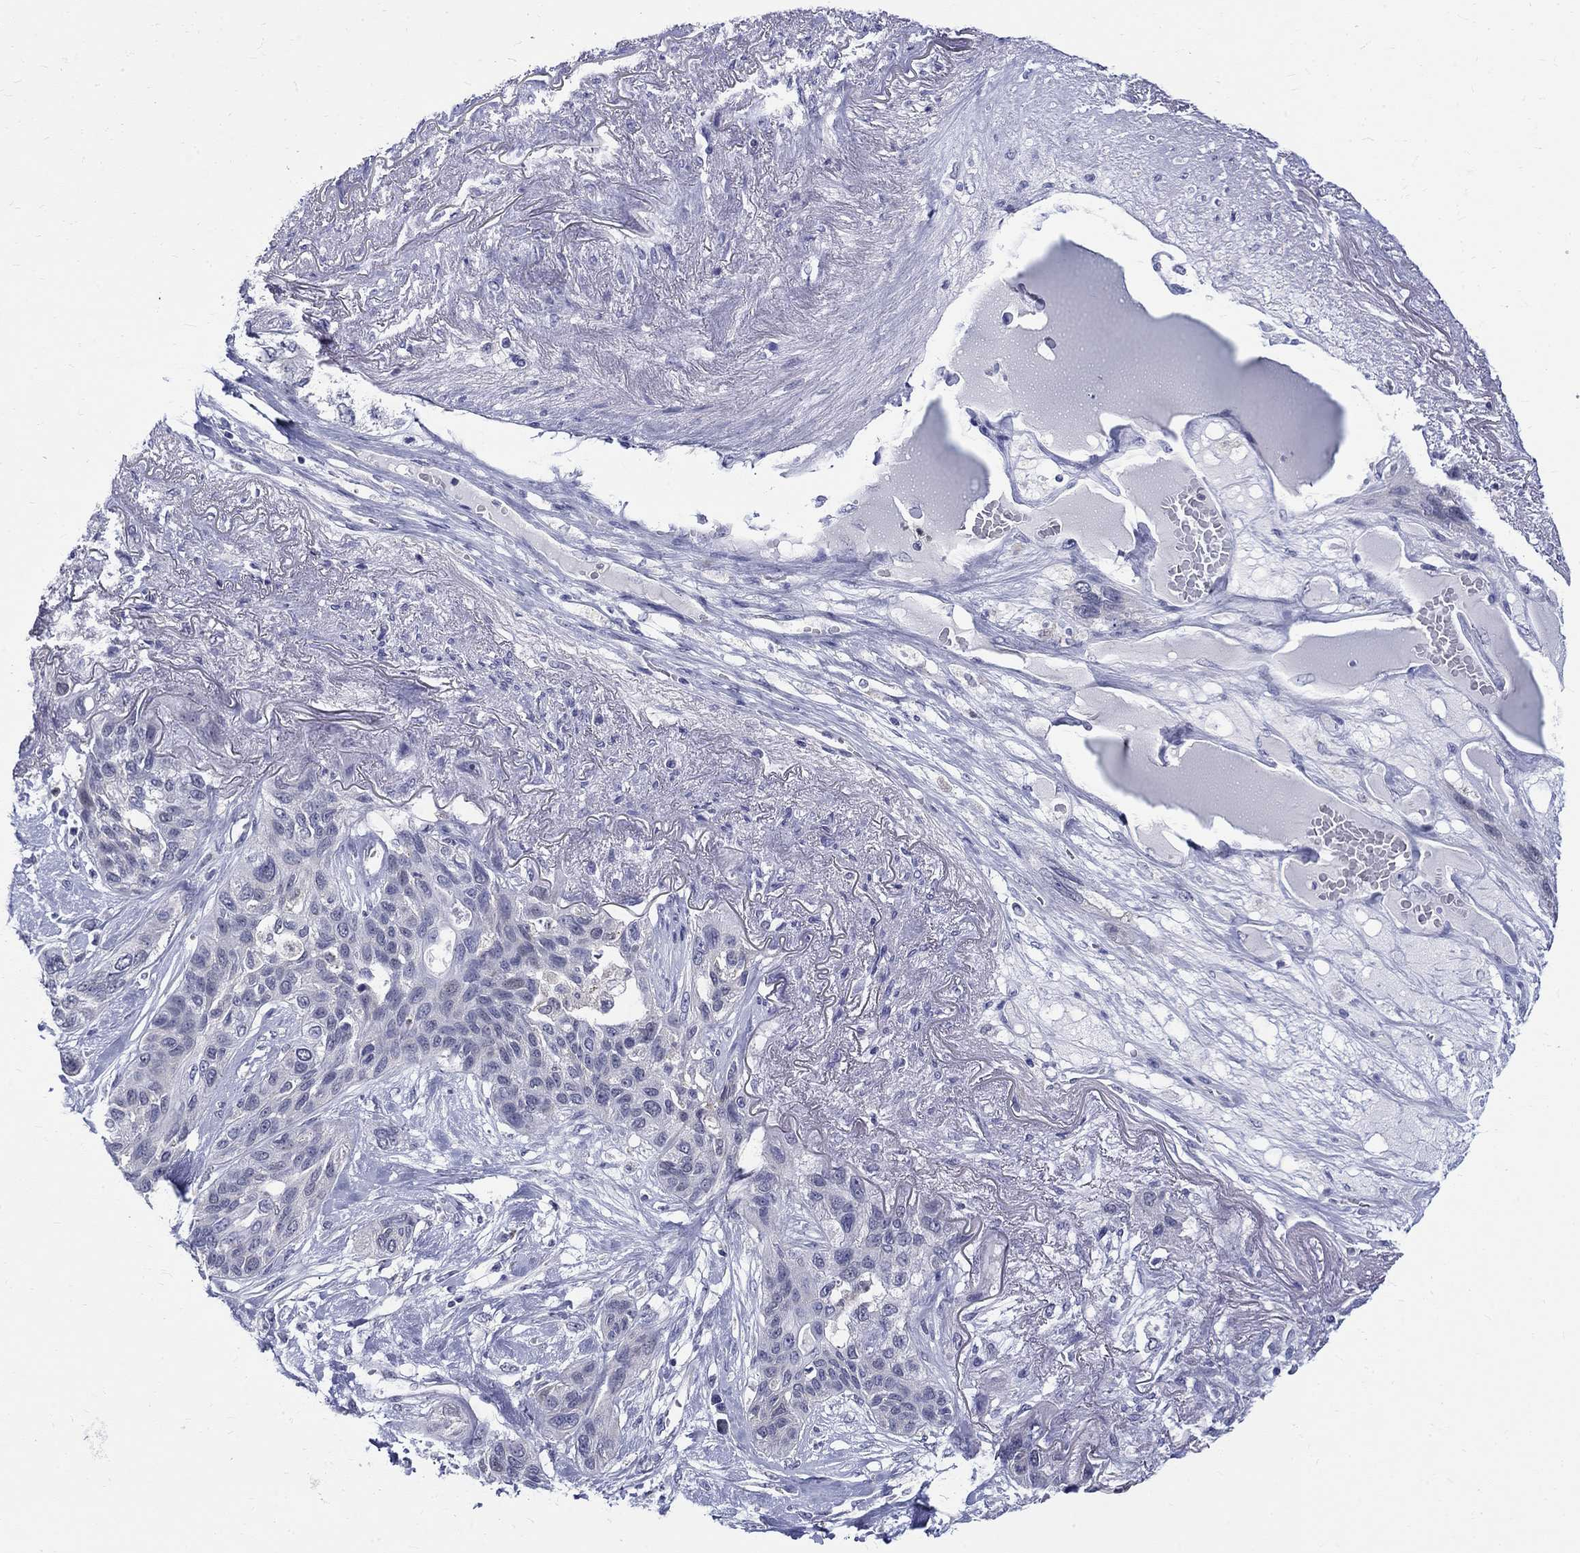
{"staining": {"intensity": "negative", "quantity": "none", "location": "none"}, "tissue": "lung cancer", "cell_type": "Tumor cells", "image_type": "cancer", "snomed": [{"axis": "morphology", "description": "Squamous cell carcinoma, NOS"}, {"axis": "topography", "description": "Lung"}], "caption": "An immunohistochemistry micrograph of lung squamous cell carcinoma is shown. There is no staining in tumor cells of lung squamous cell carcinoma.", "gene": "ST6GALNAC1", "patient": {"sex": "female", "age": 70}}